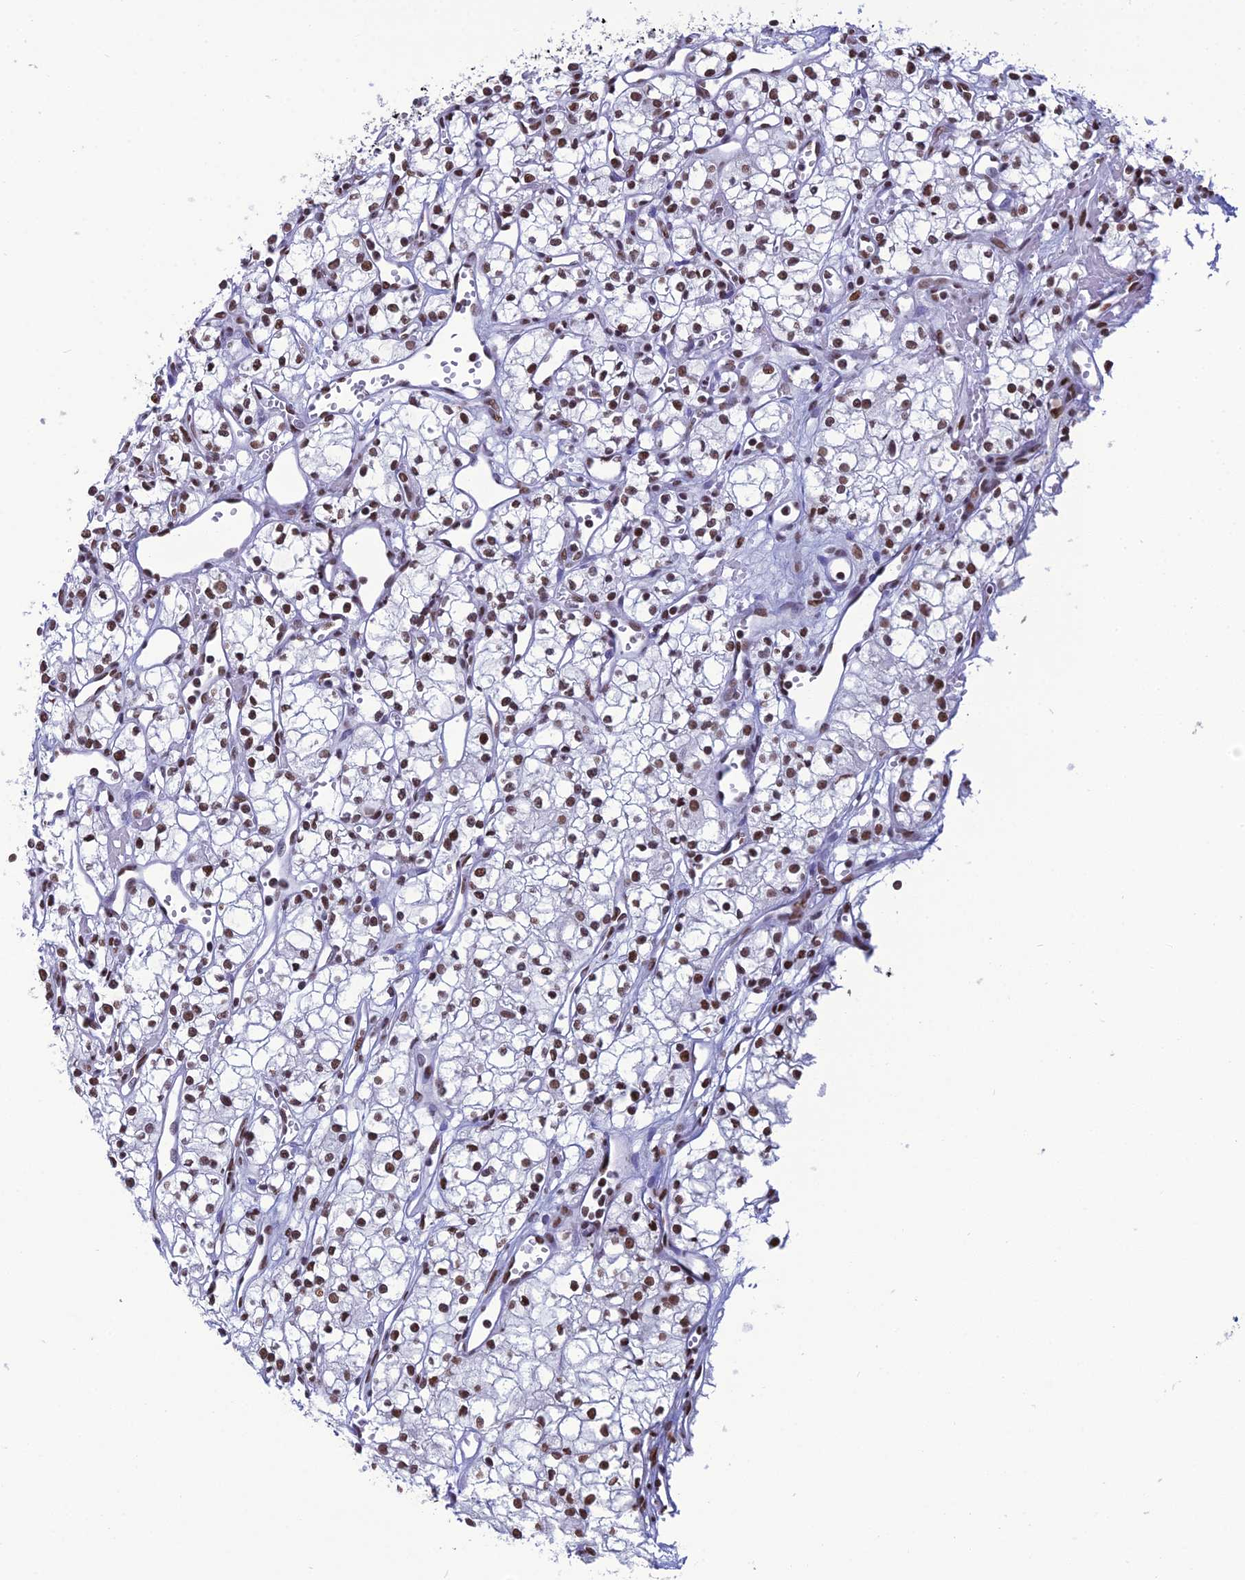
{"staining": {"intensity": "moderate", "quantity": ">75%", "location": "nuclear"}, "tissue": "renal cancer", "cell_type": "Tumor cells", "image_type": "cancer", "snomed": [{"axis": "morphology", "description": "Adenocarcinoma, NOS"}, {"axis": "topography", "description": "Kidney"}], "caption": "This is an image of immunohistochemistry (IHC) staining of adenocarcinoma (renal), which shows moderate expression in the nuclear of tumor cells.", "gene": "PRAMEF12", "patient": {"sex": "male", "age": 59}}